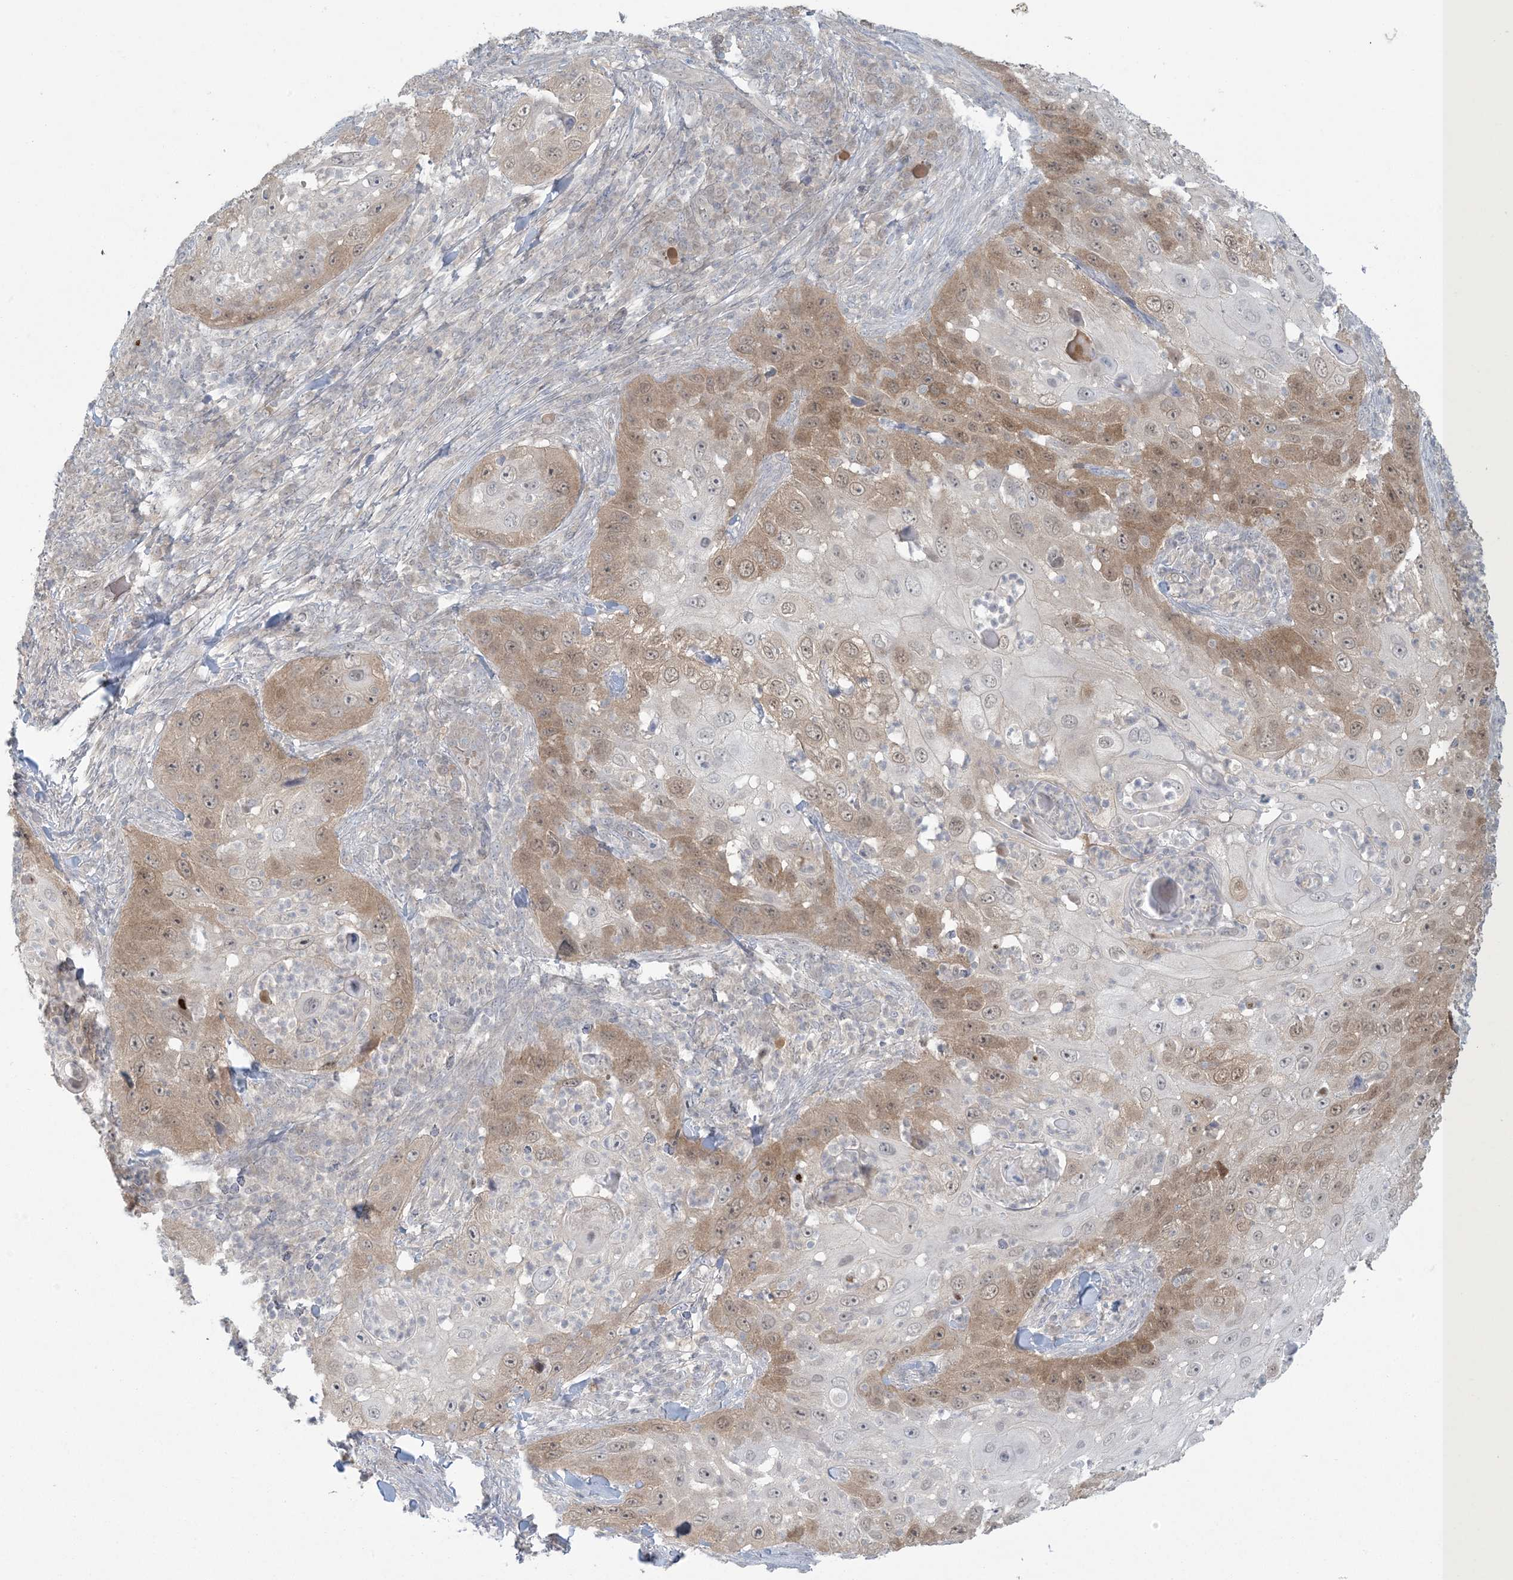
{"staining": {"intensity": "moderate", "quantity": "25%-75%", "location": "cytoplasmic/membranous,nuclear"}, "tissue": "skin cancer", "cell_type": "Tumor cells", "image_type": "cancer", "snomed": [{"axis": "morphology", "description": "Squamous cell carcinoma, NOS"}, {"axis": "topography", "description": "Skin"}], "caption": "Immunohistochemistry of human skin cancer reveals medium levels of moderate cytoplasmic/membranous and nuclear positivity in approximately 25%-75% of tumor cells.", "gene": "NRBP2", "patient": {"sex": "female", "age": 44}}